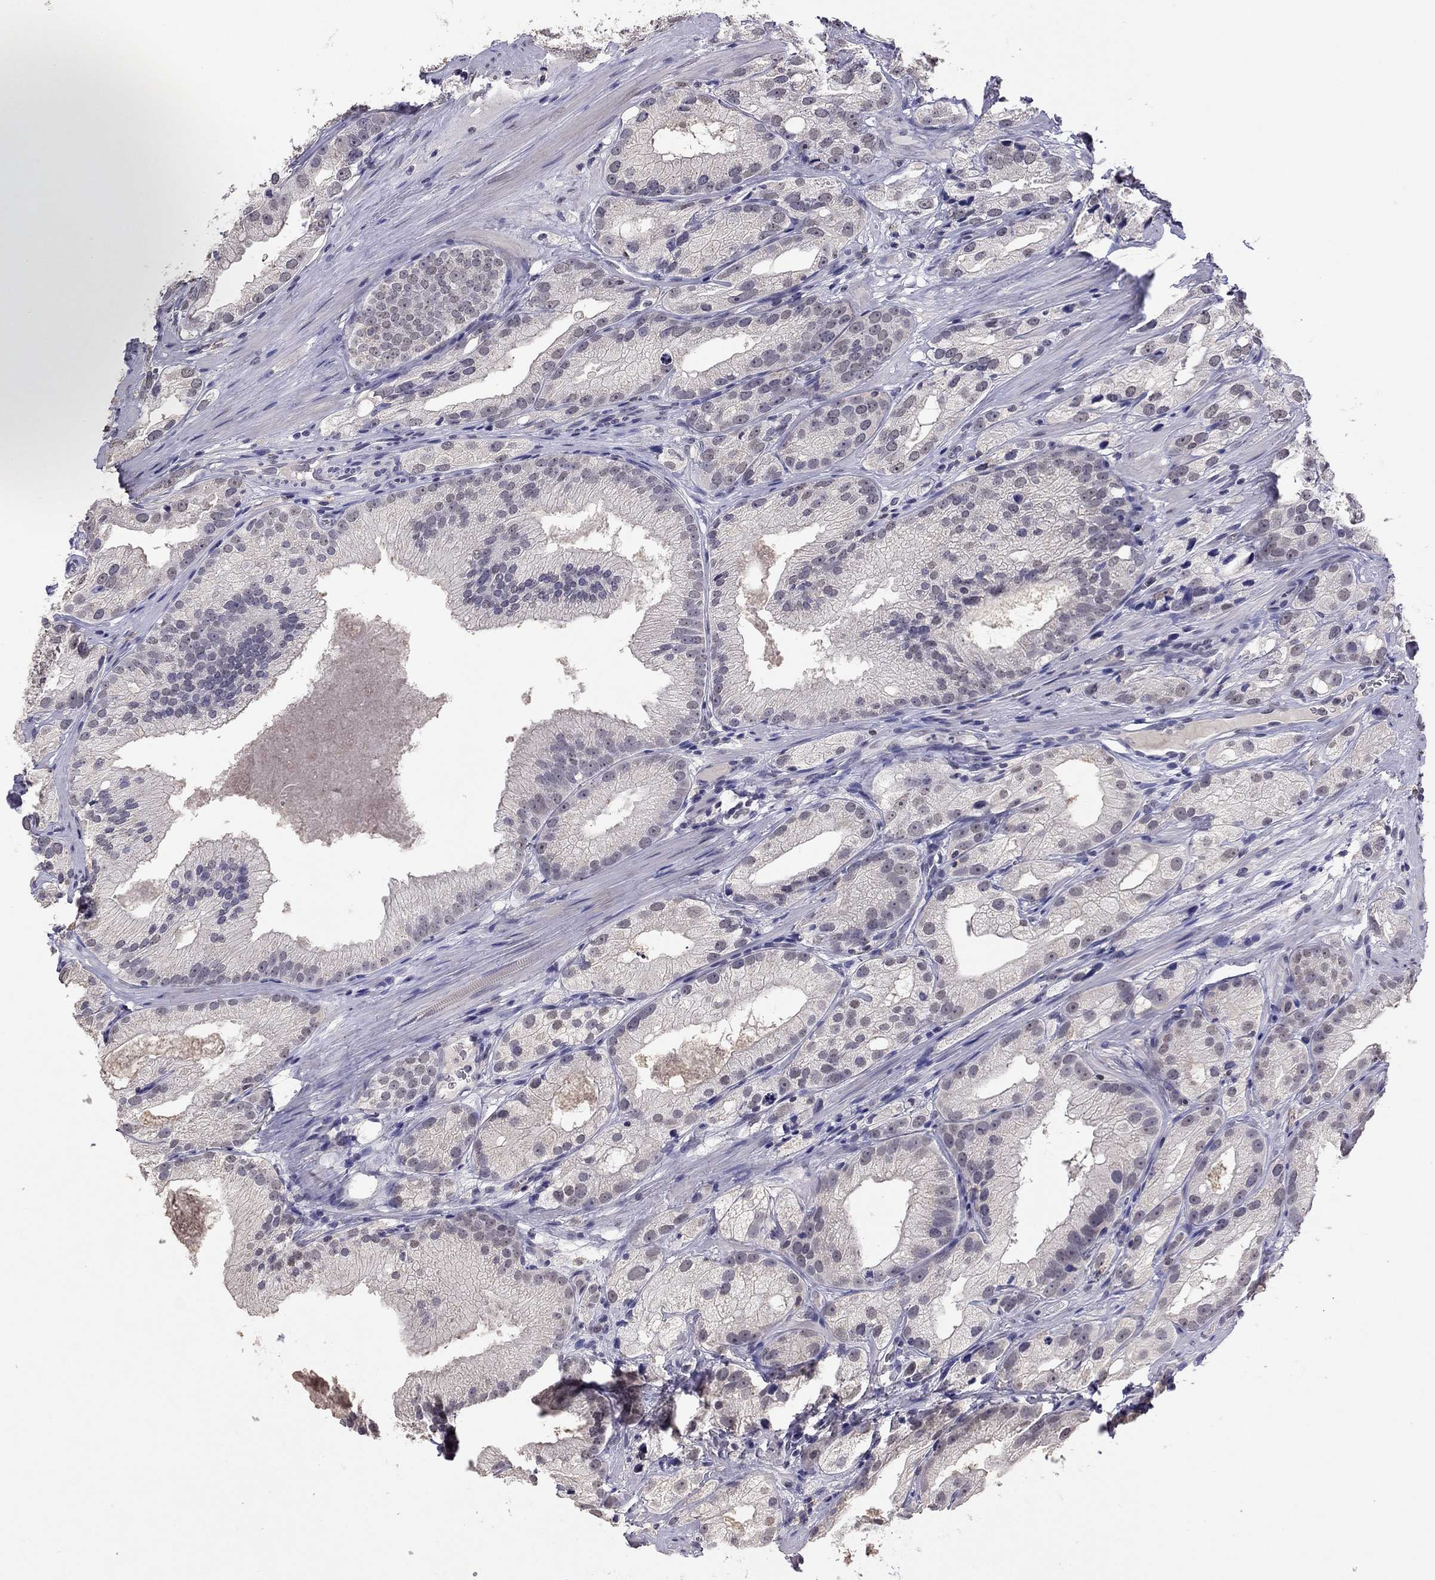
{"staining": {"intensity": "negative", "quantity": "none", "location": "none"}, "tissue": "prostate cancer", "cell_type": "Tumor cells", "image_type": "cancer", "snomed": [{"axis": "morphology", "description": "Adenocarcinoma, High grade"}, {"axis": "topography", "description": "Prostate and seminal vesicle, NOS"}], "caption": "DAB immunohistochemical staining of human prostate high-grade adenocarcinoma shows no significant staining in tumor cells.", "gene": "WNK3", "patient": {"sex": "male", "age": 62}}